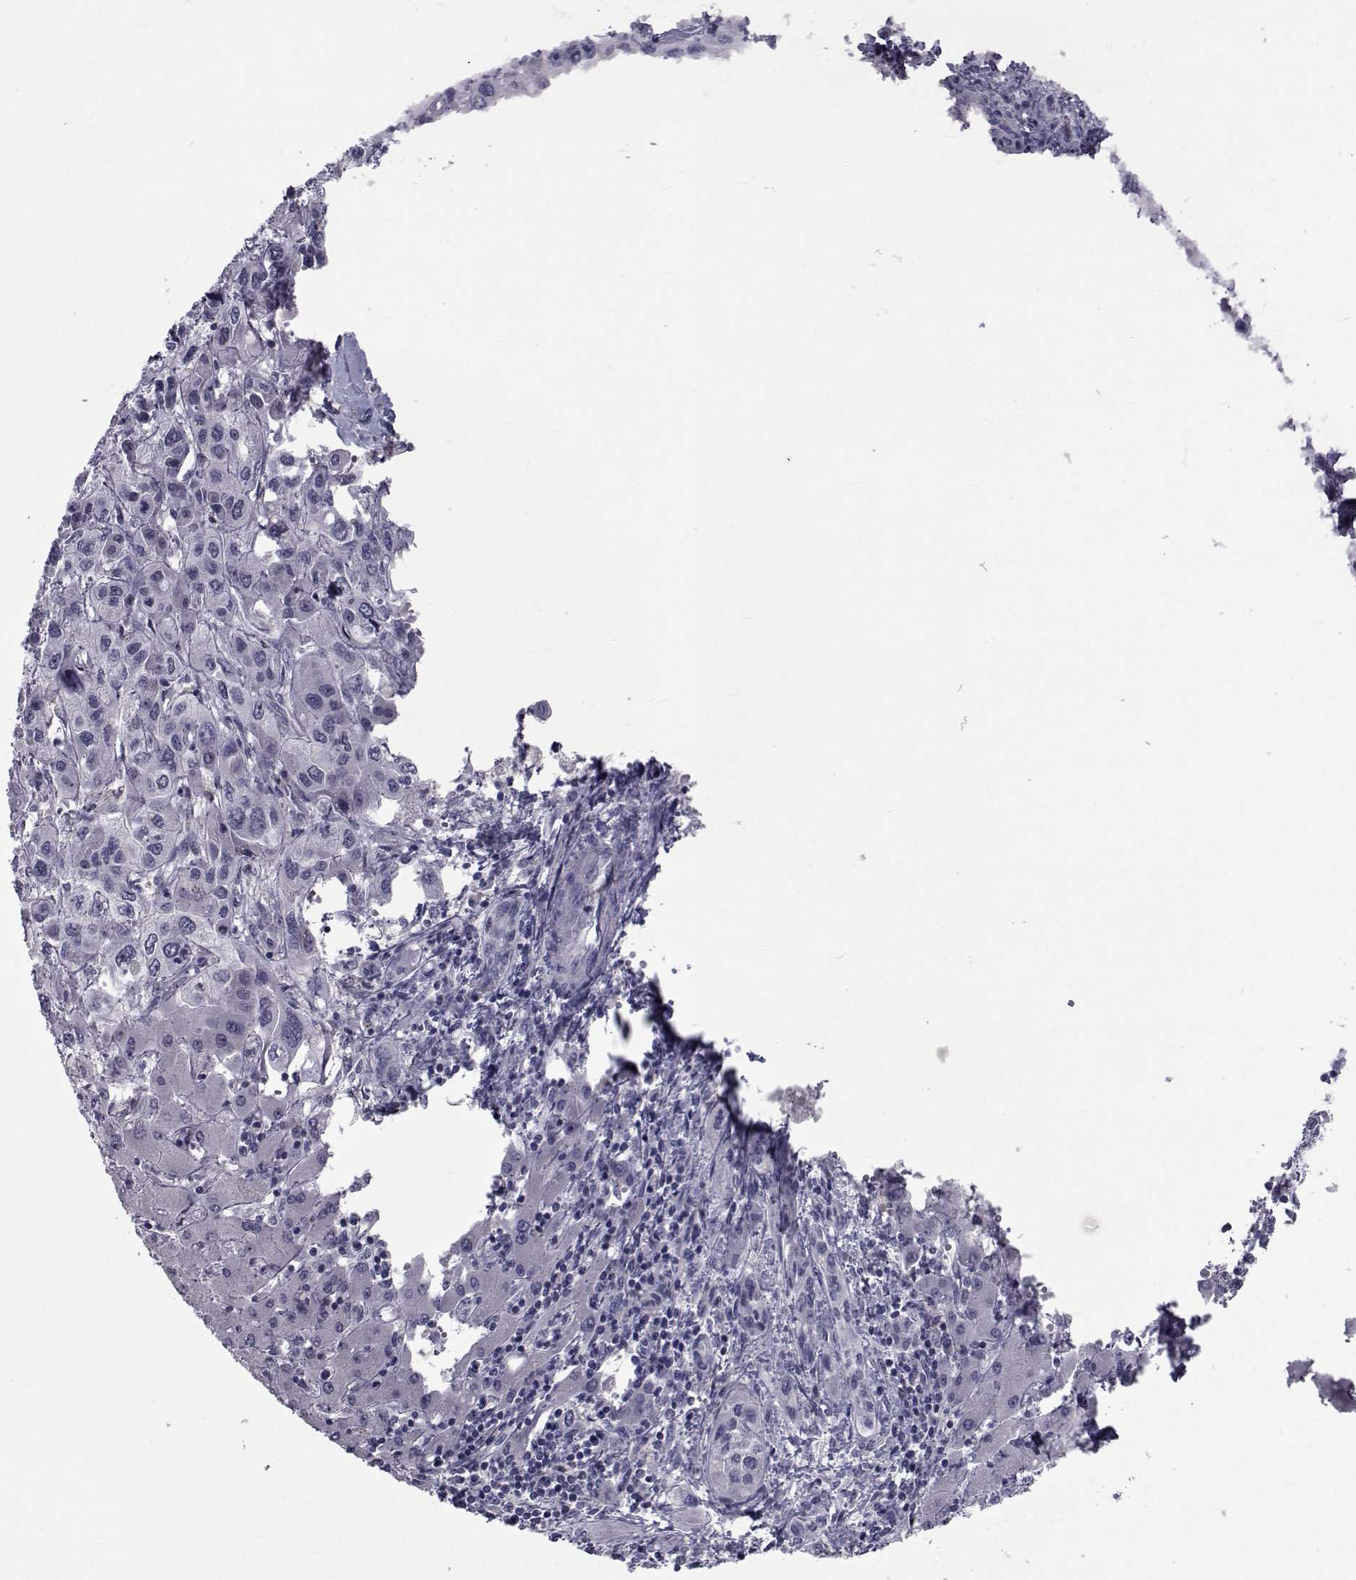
{"staining": {"intensity": "negative", "quantity": "none", "location": "none"}, "tissue": "liver cancer", "cell_type": "Tumor cells", "image_type": "cancer", "snomed": [{"axis": "morphology", "description": "Cholangiocarcinoma"}, {"axis": "topography", "description": "Liver"}], "caption": "Immunohistochemistry of liver cancer (cholangiocarcinoma) displays no staining in tumor cells.", "gene": "PAX2", "patient": {"sex": "female", "age": 66}}